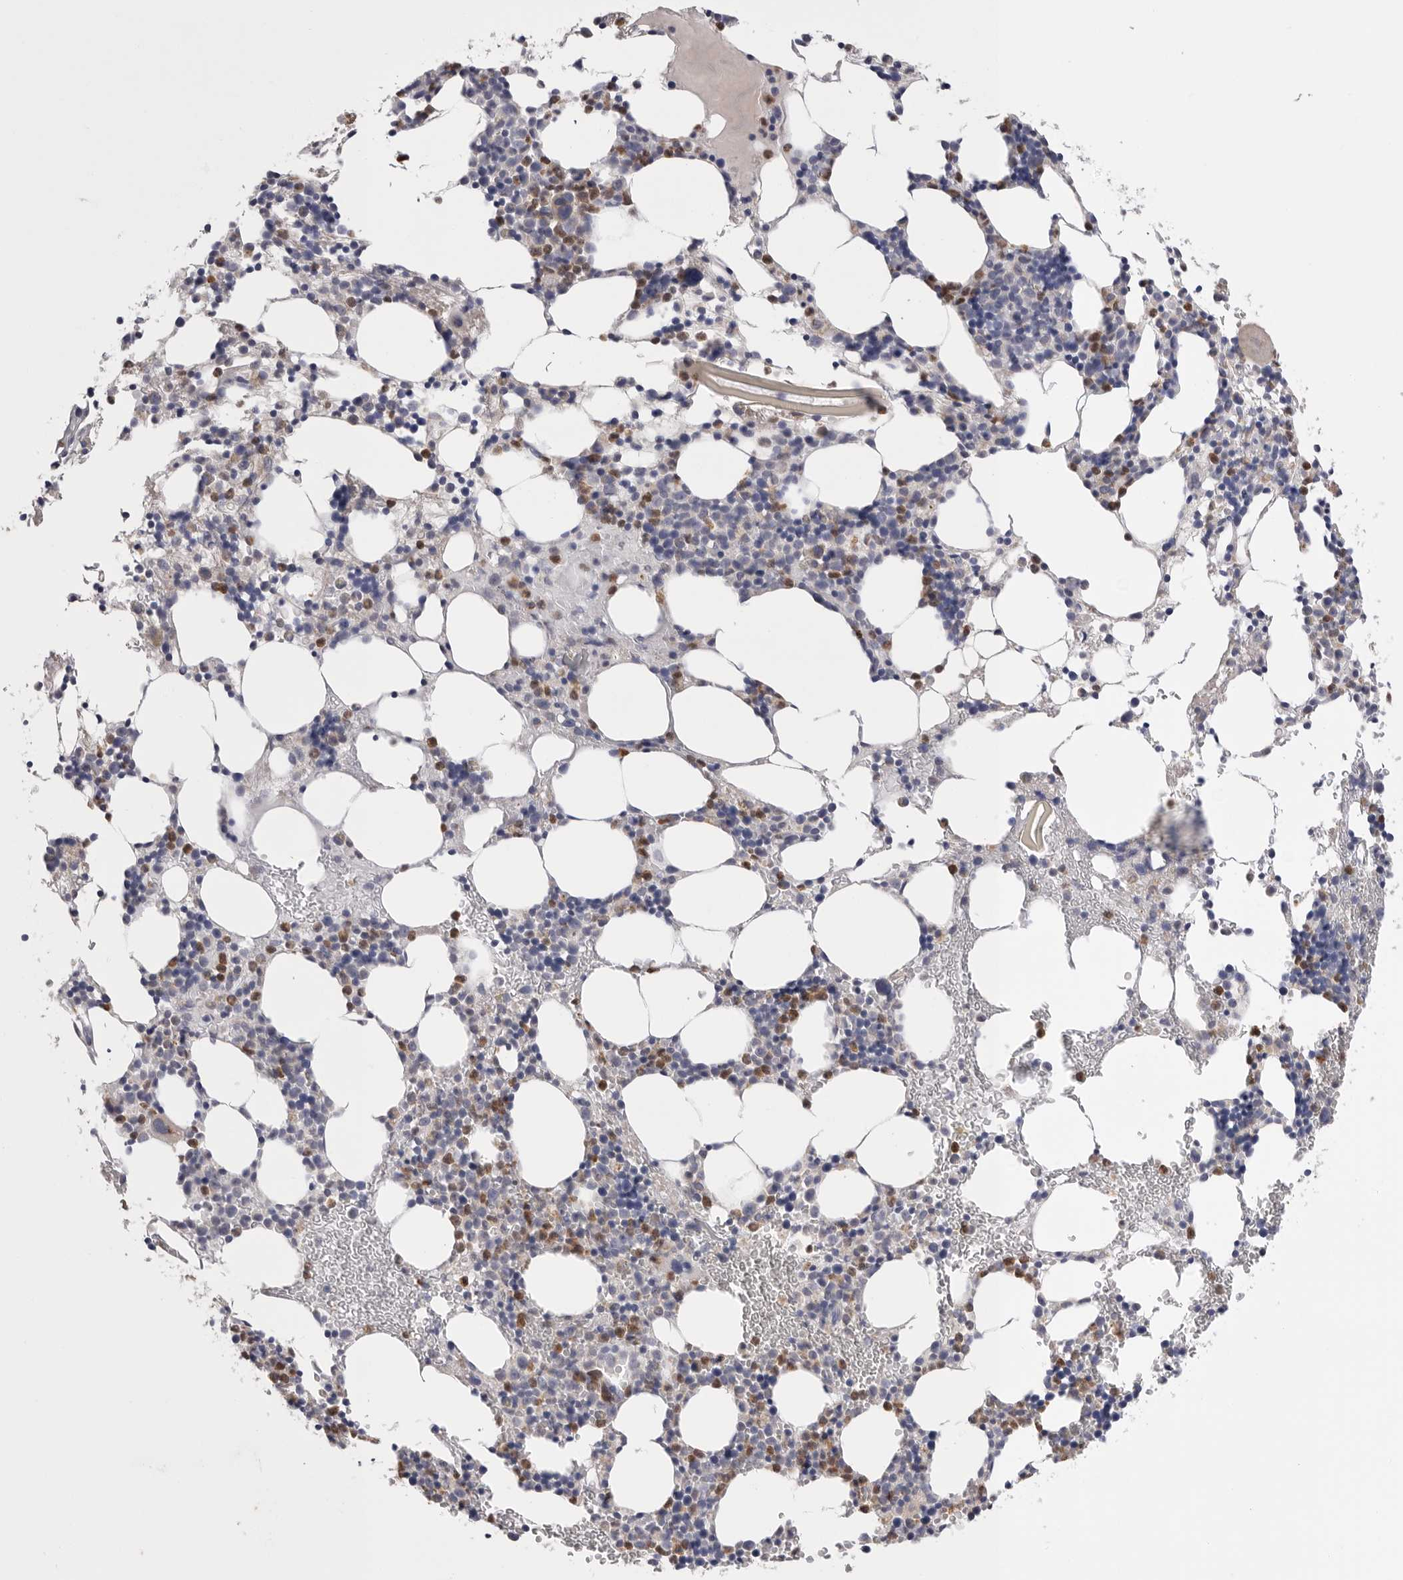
{"staining": {"intensity": "moderate", "quantity": "25%-75%", "location": "cytoplasmic/membranous"}, "tissue": "bone marrow", "cell_type": "Hematopoietic cells", "image_type": "normal", "snomed": [{"axis": "morphology", "description": "Normal tissue, NOS"}, {"axis": "morphology", "description": "Inflammation, NOS"}, {"axis": "topography", "description": "Bone marrow"}], "caption": "Immunohistochemical staining of unremarkable bone marrow exhibits 25%-75% levels of moderate cytoplasmic/membranous protein positivity in about 25%-75% of hematopoietic cells.", "gene": "CCDC126", "patient": {"sex": "male", "age": 44}}